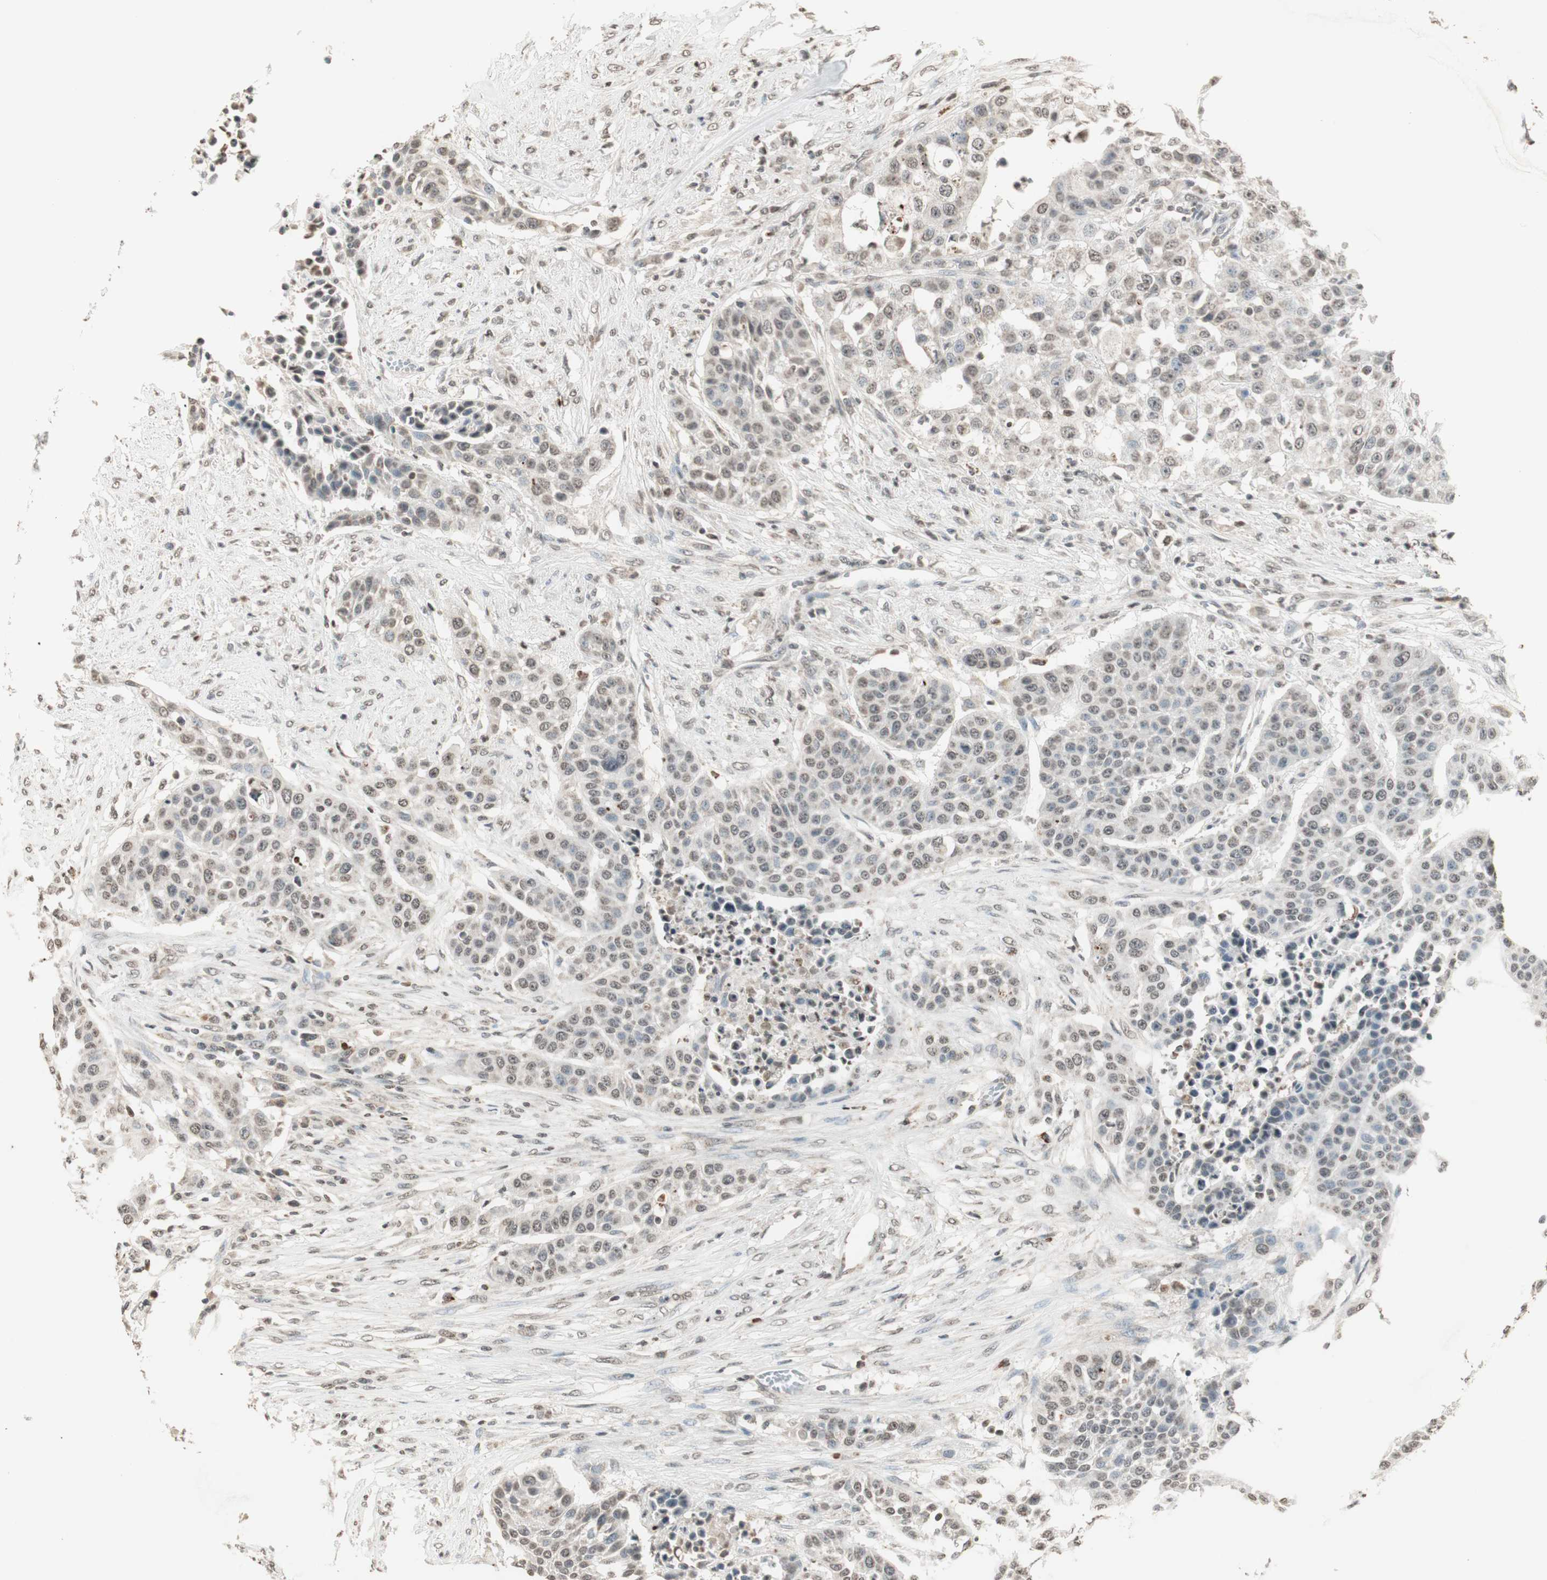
{"staining": {"intensity": "weak", "quantity": "25%-75%", "location": "nuclear"}, "tissue": "urothelial cancer", "cell_type": "Tumor cells", "image_type": "cancer", "snomed": [{"axis": "morphology", "description": "Urothelial carcinoma, High grade"}, {"axis": "topography", "description": "Urinary bladder"}], "caption": "Immunohistochemical staining of urothelial cancer exhibits low levels of weak nuclear staining in approximately 25%-75% of tumor cells. (Brightfield microscopy of DAB IHC at high magnification).", "gene": "PRELID1", "patient": {"sex": "male", "age": 74}}